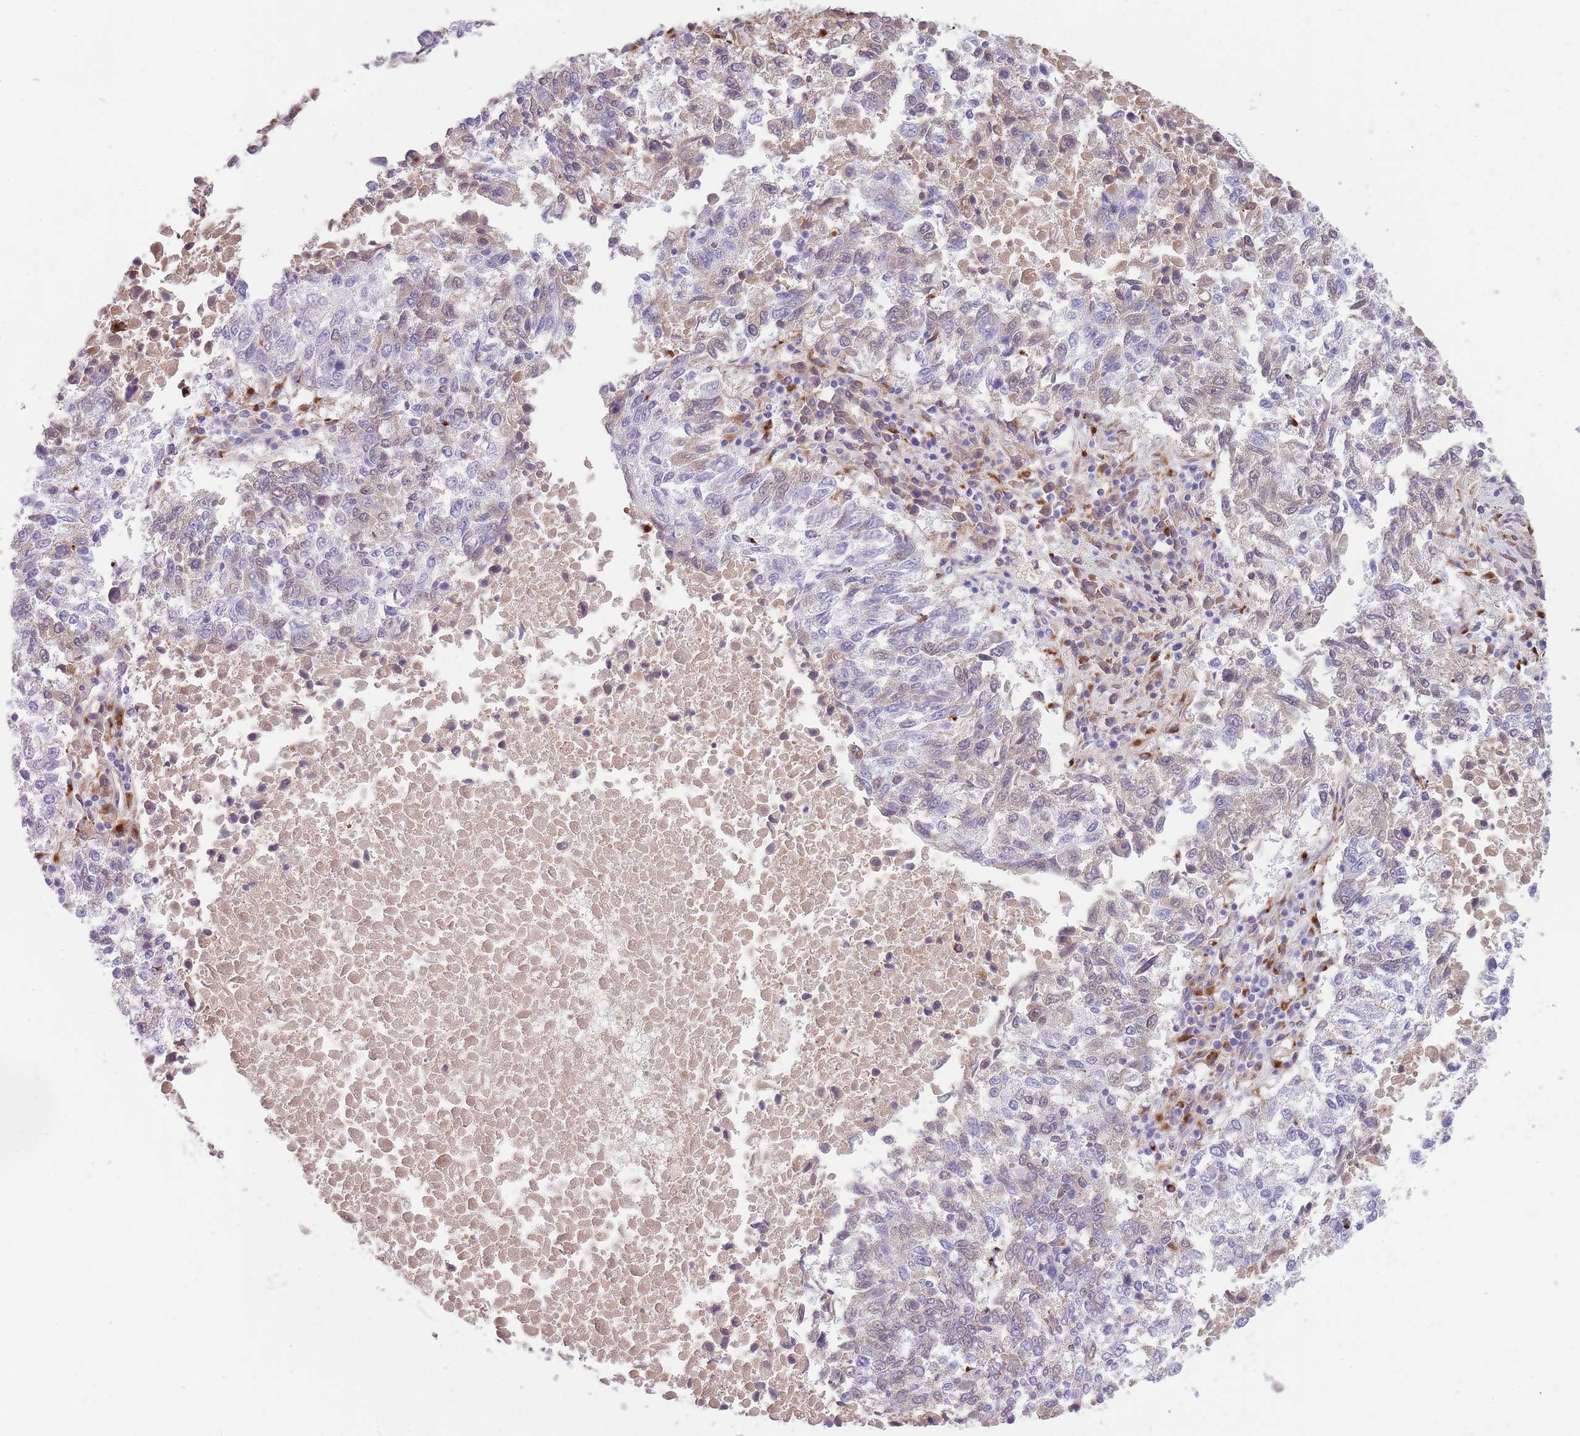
{"staining": {"intensity": "weak", "quantity": "25%-75%", "location": "cytoplasmic/membranous"}, "tissue": "lung cancer", "cell_type": "Tumor cells", "image_type": "cancer", "snomed": [{"axis": "morphology", "description": "Squamous cell carcinoma, NOS"}, {"axis": "topography", "description": "Lung"}], "caption": "This is an image of immunohistochemistry staining of lung cancer, which shows weak staining in the cytoplasmic/membranous of tumor cells.", "gene": "GNAT1", "patient": {"sex": "male", "age": 73}}